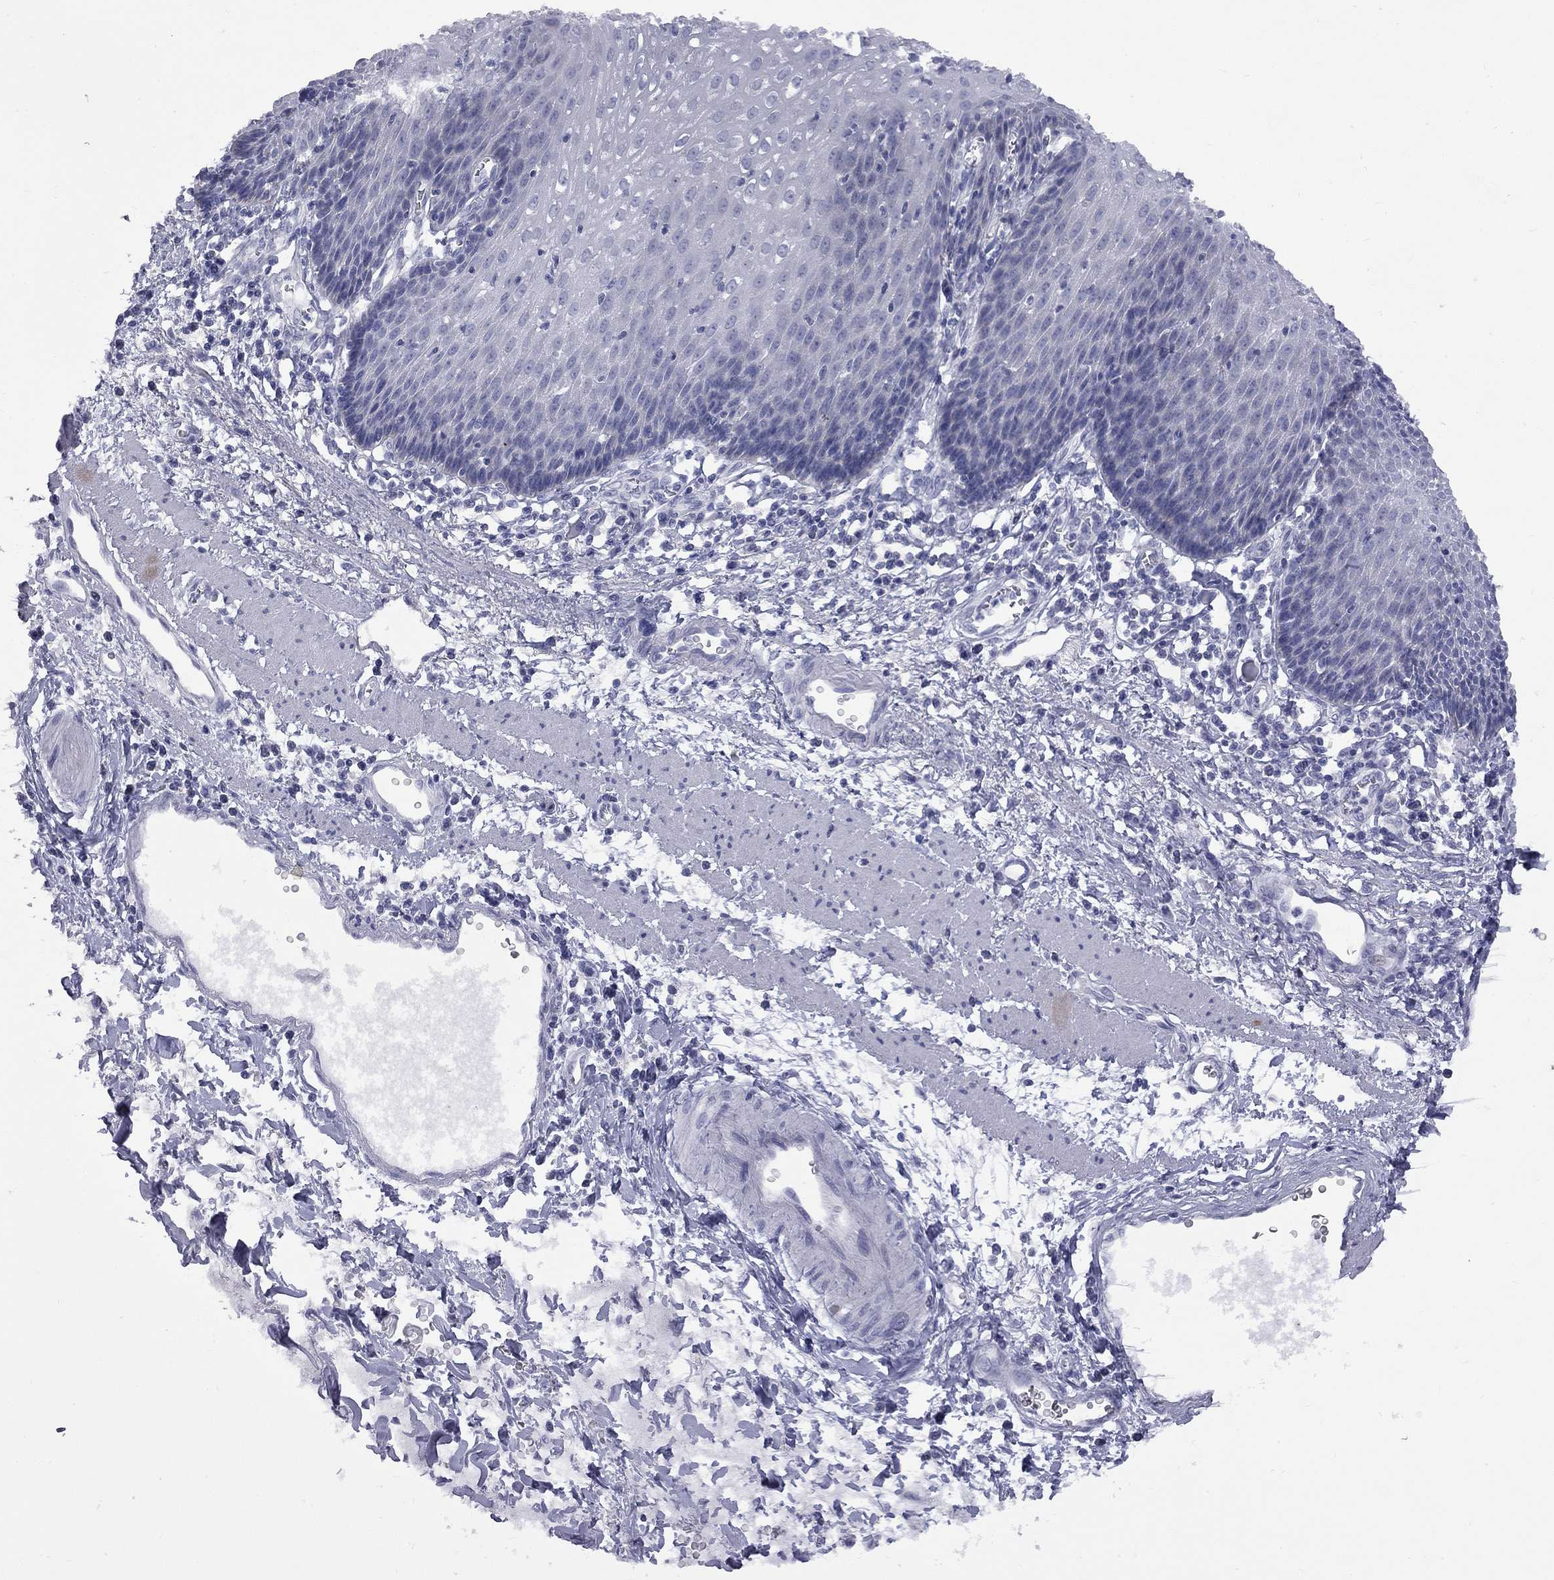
{"staining": {"intensity": "negative", "quantity": "none", "location": "none"}, "tissue": "esophagus", "cell_type": "Squamous epithelial cells", "image_type": "normal", "snomed": [{"axis": "morphology", "description": "Normal tissue, NOS"}, {"axis": "topography", "description": "Esophagus"}], "caption": "Squamous epithelial cells show no significant positivity in benign esophagus.", "gene": "ABCB4", "patient": {"sex": "male", "age": 57}}